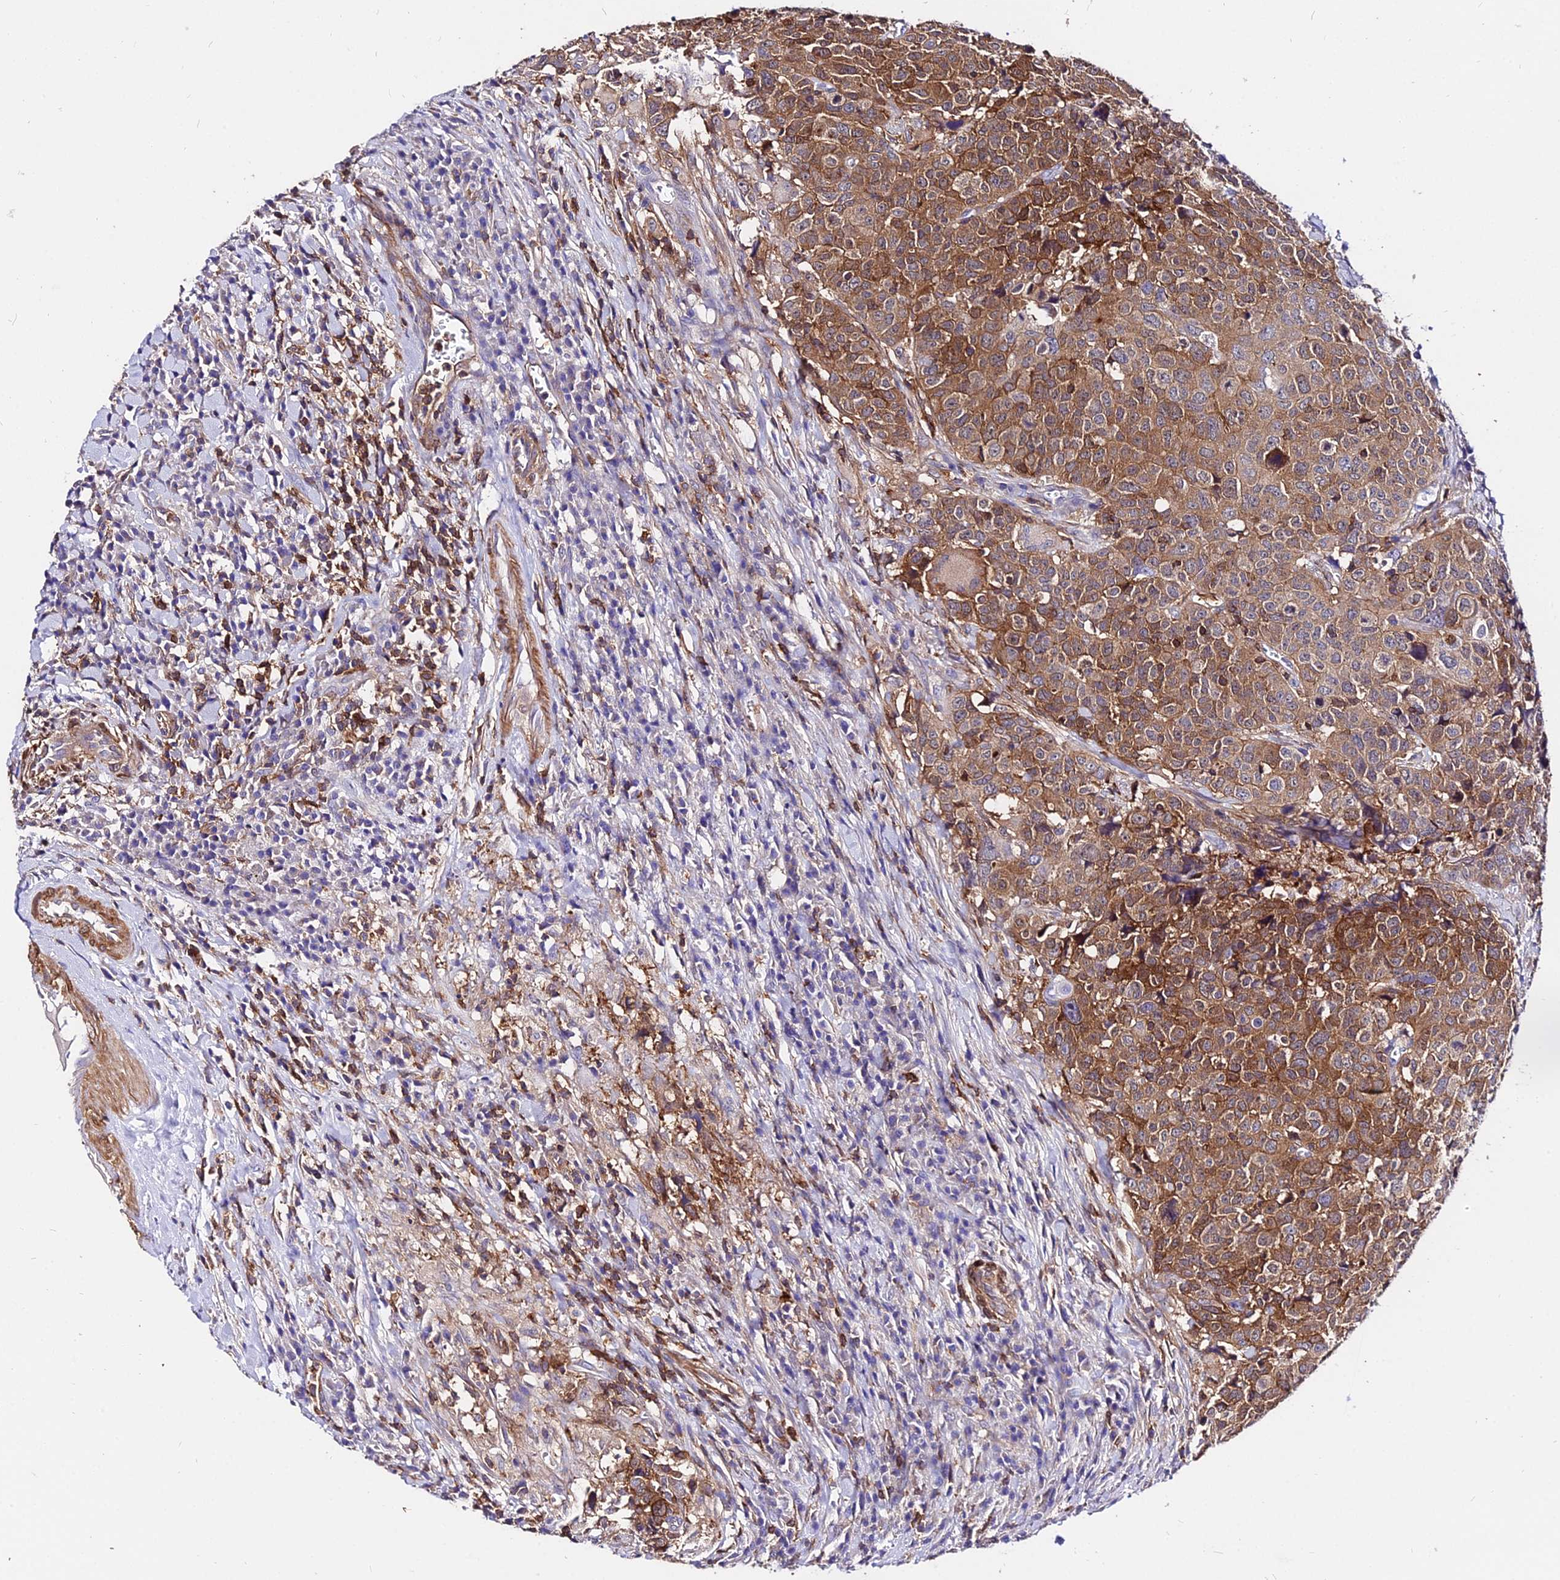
{"staining": {"intensity": "strong", "quantity": ">75%", "location": "cytoplasmic/membranous"}, "tissue": "head and neck cancer", "cell_type": "Tumor cells", "image_type": "cancer", "snomed": [{"axis": "morphology", "description": "Squamous cell carcinoma, NOS"}, {"axis": "topography", "description": "Head-Neck"}], "caption": "IHC staining of head and neck cancer (squamous cell carcinoma), which exhibits high levels of strong cytoplasmic/membranous staining in approximately >75% of tumor cells indicating strong cytoplasmic/membranous protein positivity. The staining was performed using DAB (3,3'-diaminobenzidine) (brown) for protein detection and nuclei were counterstained in hematoxylin (blue).", "gene": "CSRP1", "patient": {"sex": "male", "age": 66}}